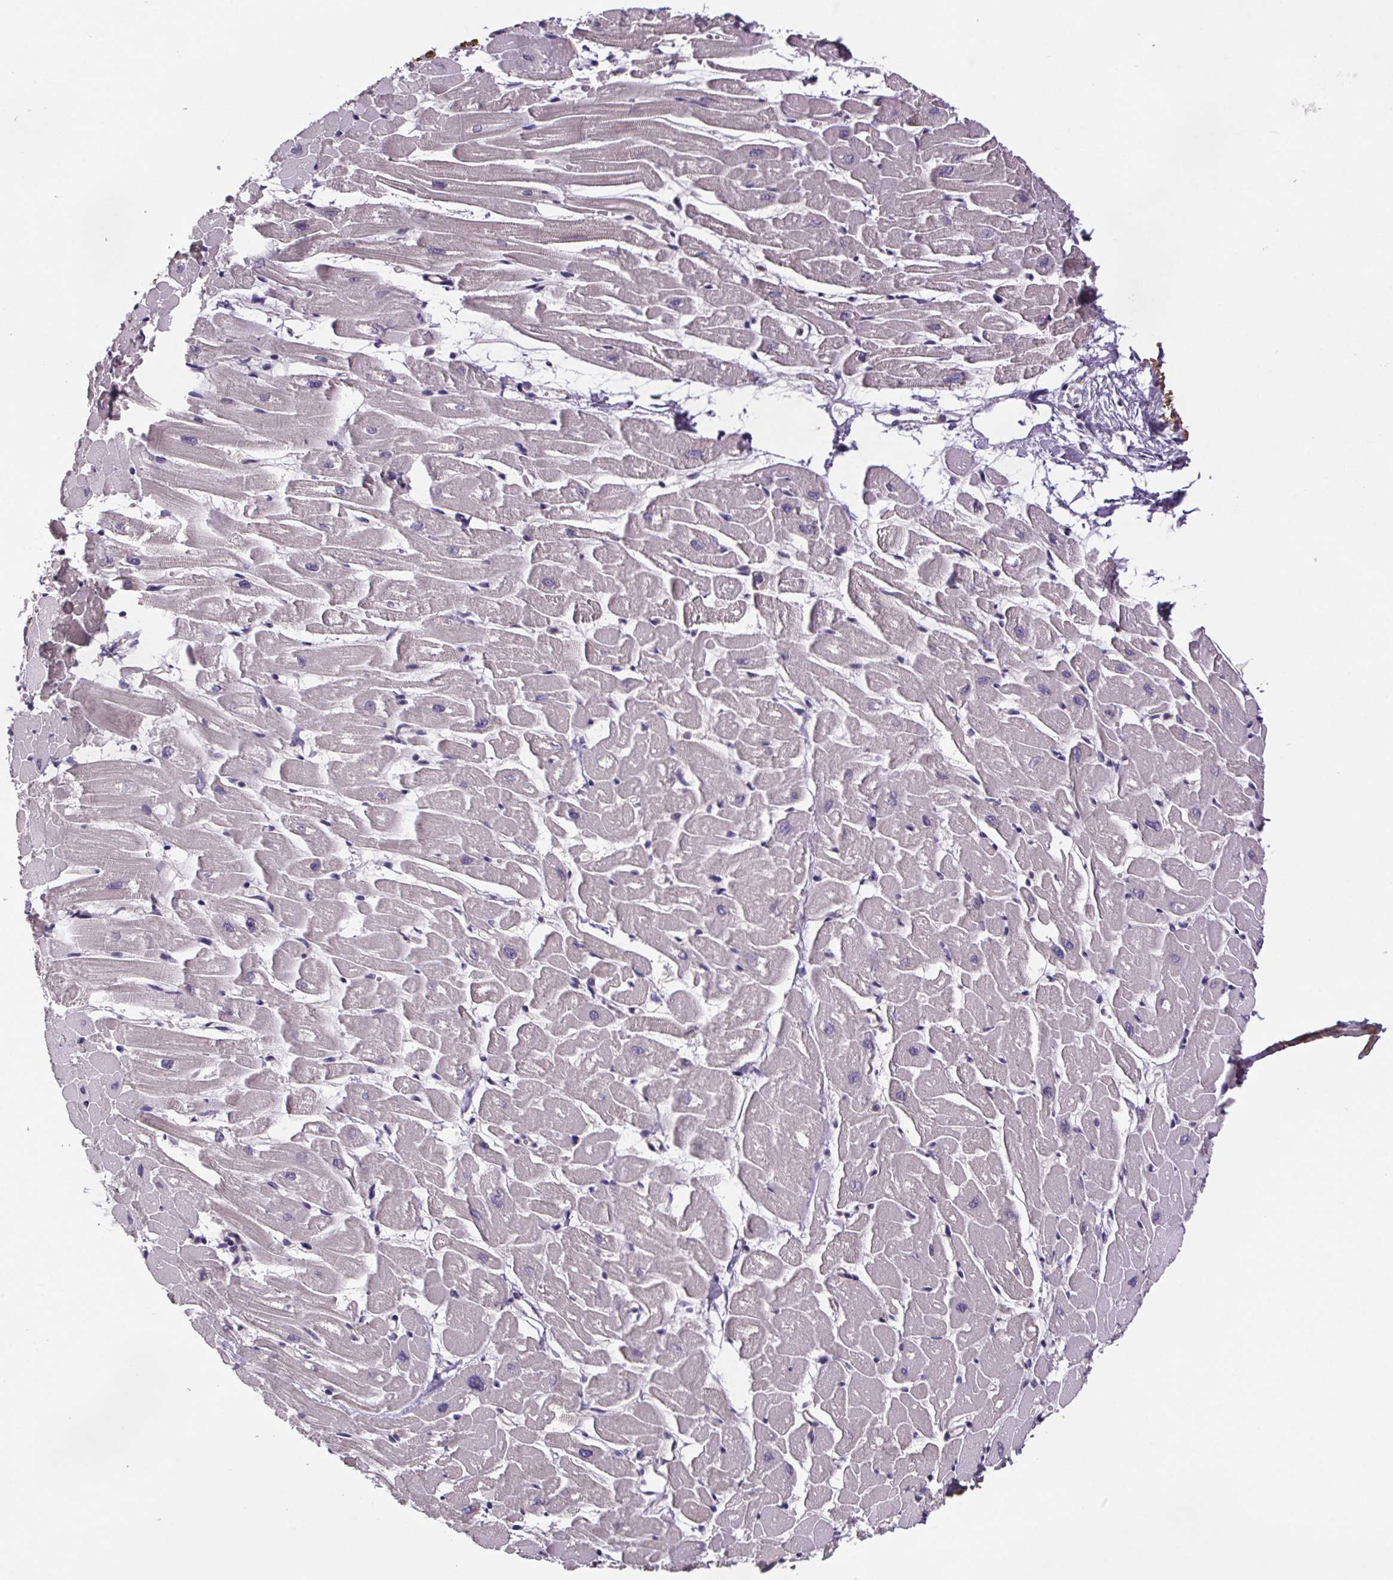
{"staining": {"intensity": "weak", "quantity": "25%-75%", "location": "cytoplasmic/membranous"}, "tissue": "heart muscle", "cell_type": "Cardiomyocytes", "image_type": "normal", "snomed": [{"axis": "morphology", "description": "Normal tissue, NOS"}, {"axis": "topography", "description": "Heart"}], "caption": "IHC image of normal heart muscle stained for a protein (brown), which reveals low levels of weak cytoplasmic/membranous positivity in about 25%-75% of cardiomyocytes.", "gene": "CLN3", "patient": {"sex": "male", "age": 57}}